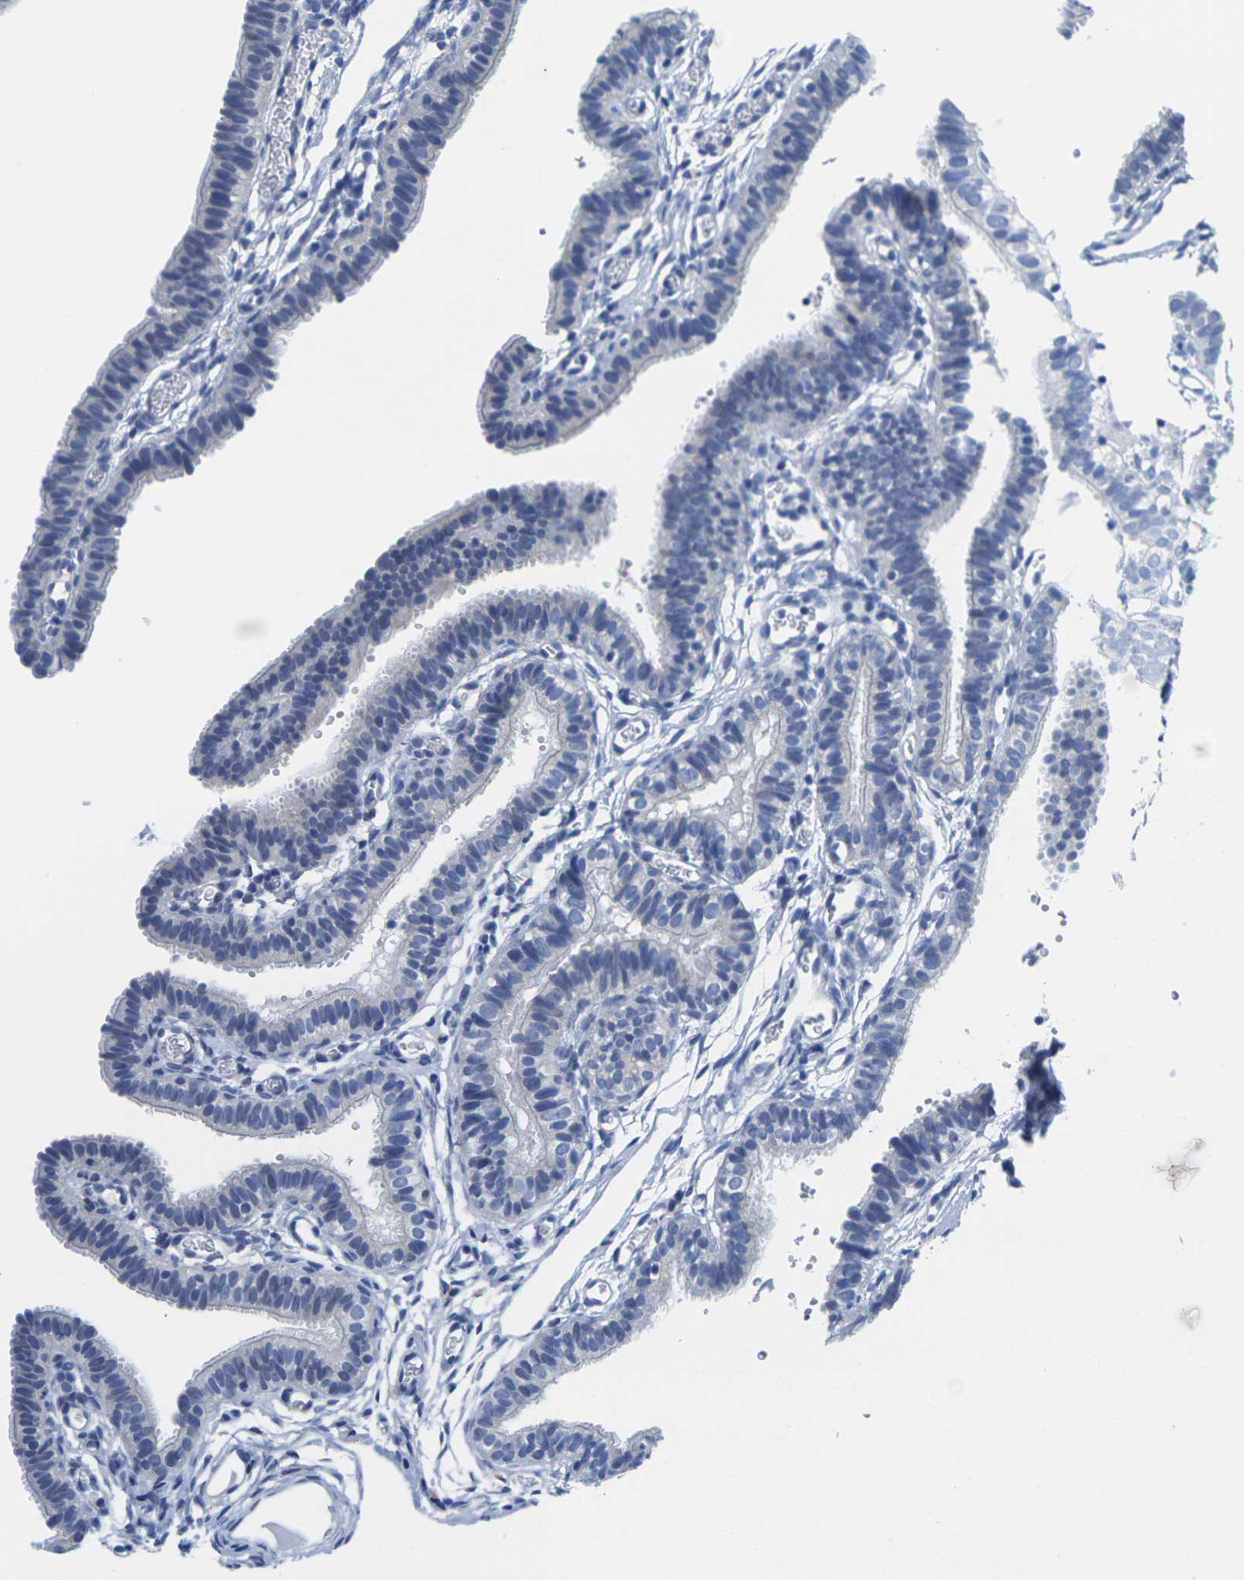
{"staining": {"intensity": "negative", "quantity": "none", "location": "none"}, "tissue": "fallopian tube", "cell_type": "Glandular cells", "image_type": "normal", "snomed": [{"axis": "morphology", "description": "Normal tissue, NOS"}, {"axis": "topography", "description": "Fallopian tube"}, {"axis": "topography", "description": "Placenta"}], "caption": "Immunohistochemical staining of unremarkable human fallopian tube displays no significant expression in glandular cells. Brightfield microscopy of immunohistochemistry (IHC) stained with DAB (brown) and hematoxylin (blue), captured at high magnification.", "gene": "CRK", "patient": {"sex": "female", "age": 34}}